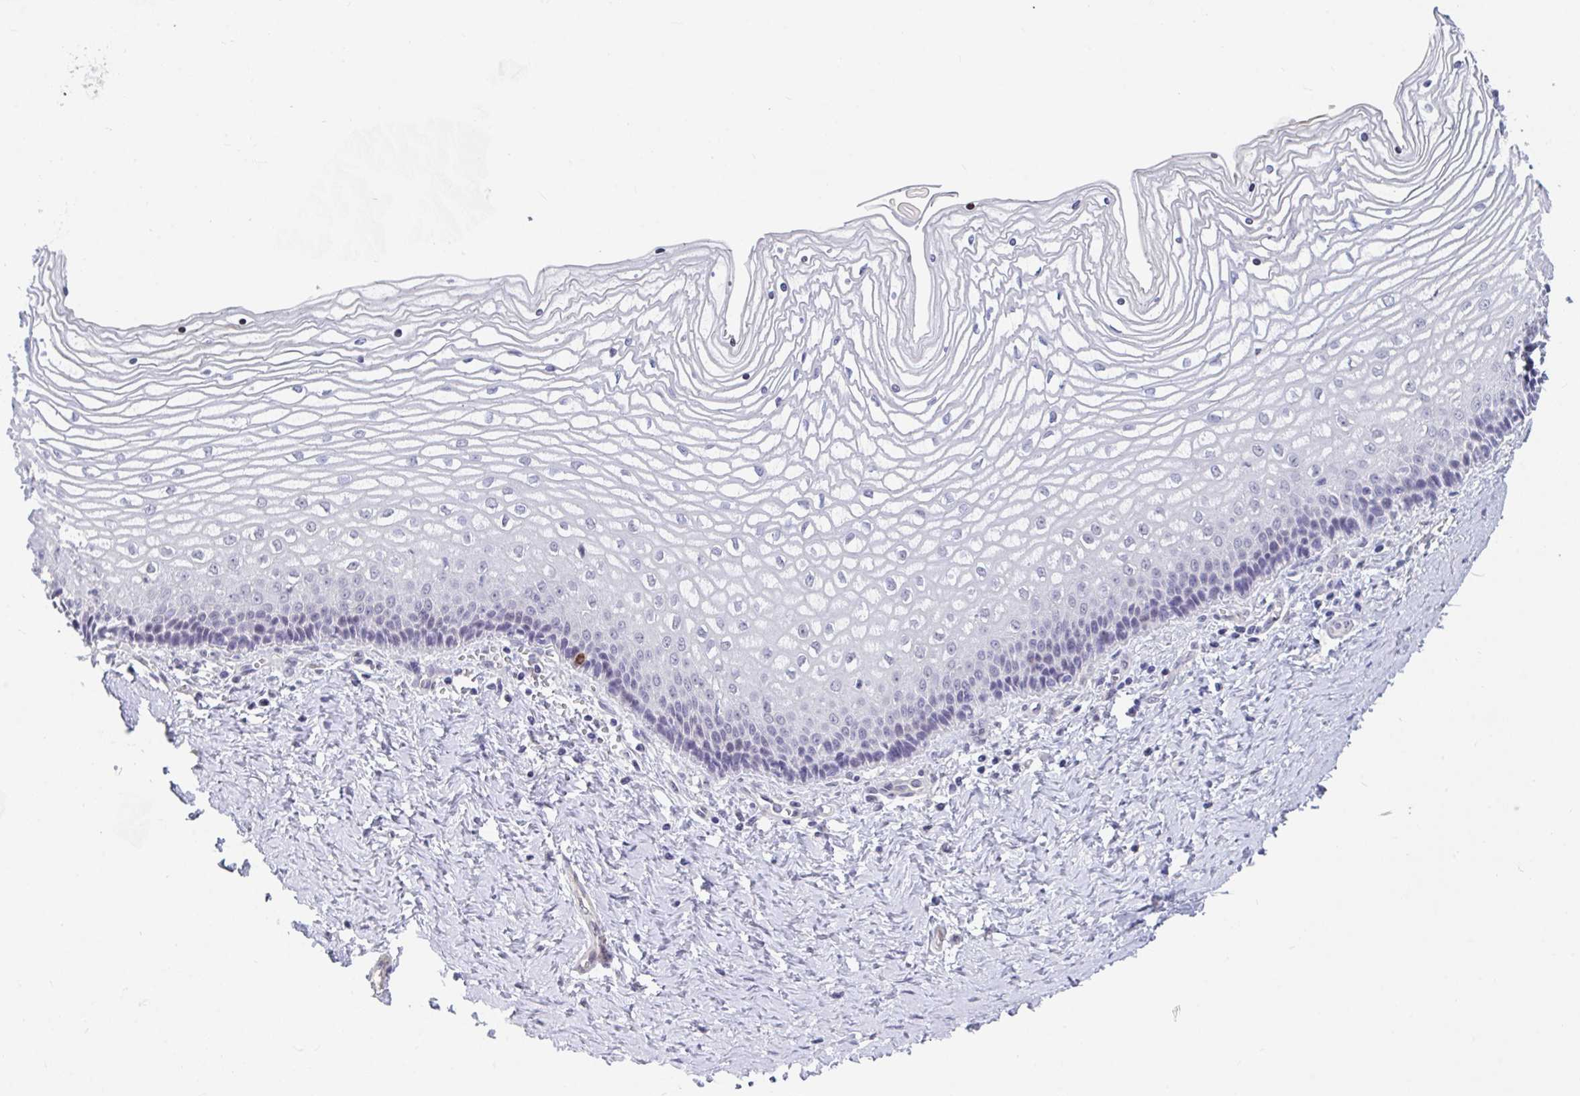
{"staining": {"intensity": "weak", "quantity": "<25%", "location": "nuclear"}, "tissue": "vagina", "cell_type": "Squamous epithelial cells", "image_type": "normal", "snomed": [{"axis": "morphology", "description": "Normal tissue, NOS"}, {"axis": "topography", "description": "Vagina"}], "caption": "Human vagina stained for a protein using immunohistochemistry shows no expression in squamous epithelial cells.", "gene": "FAM156A", "patient": {"sex": "female", "age": 45}}